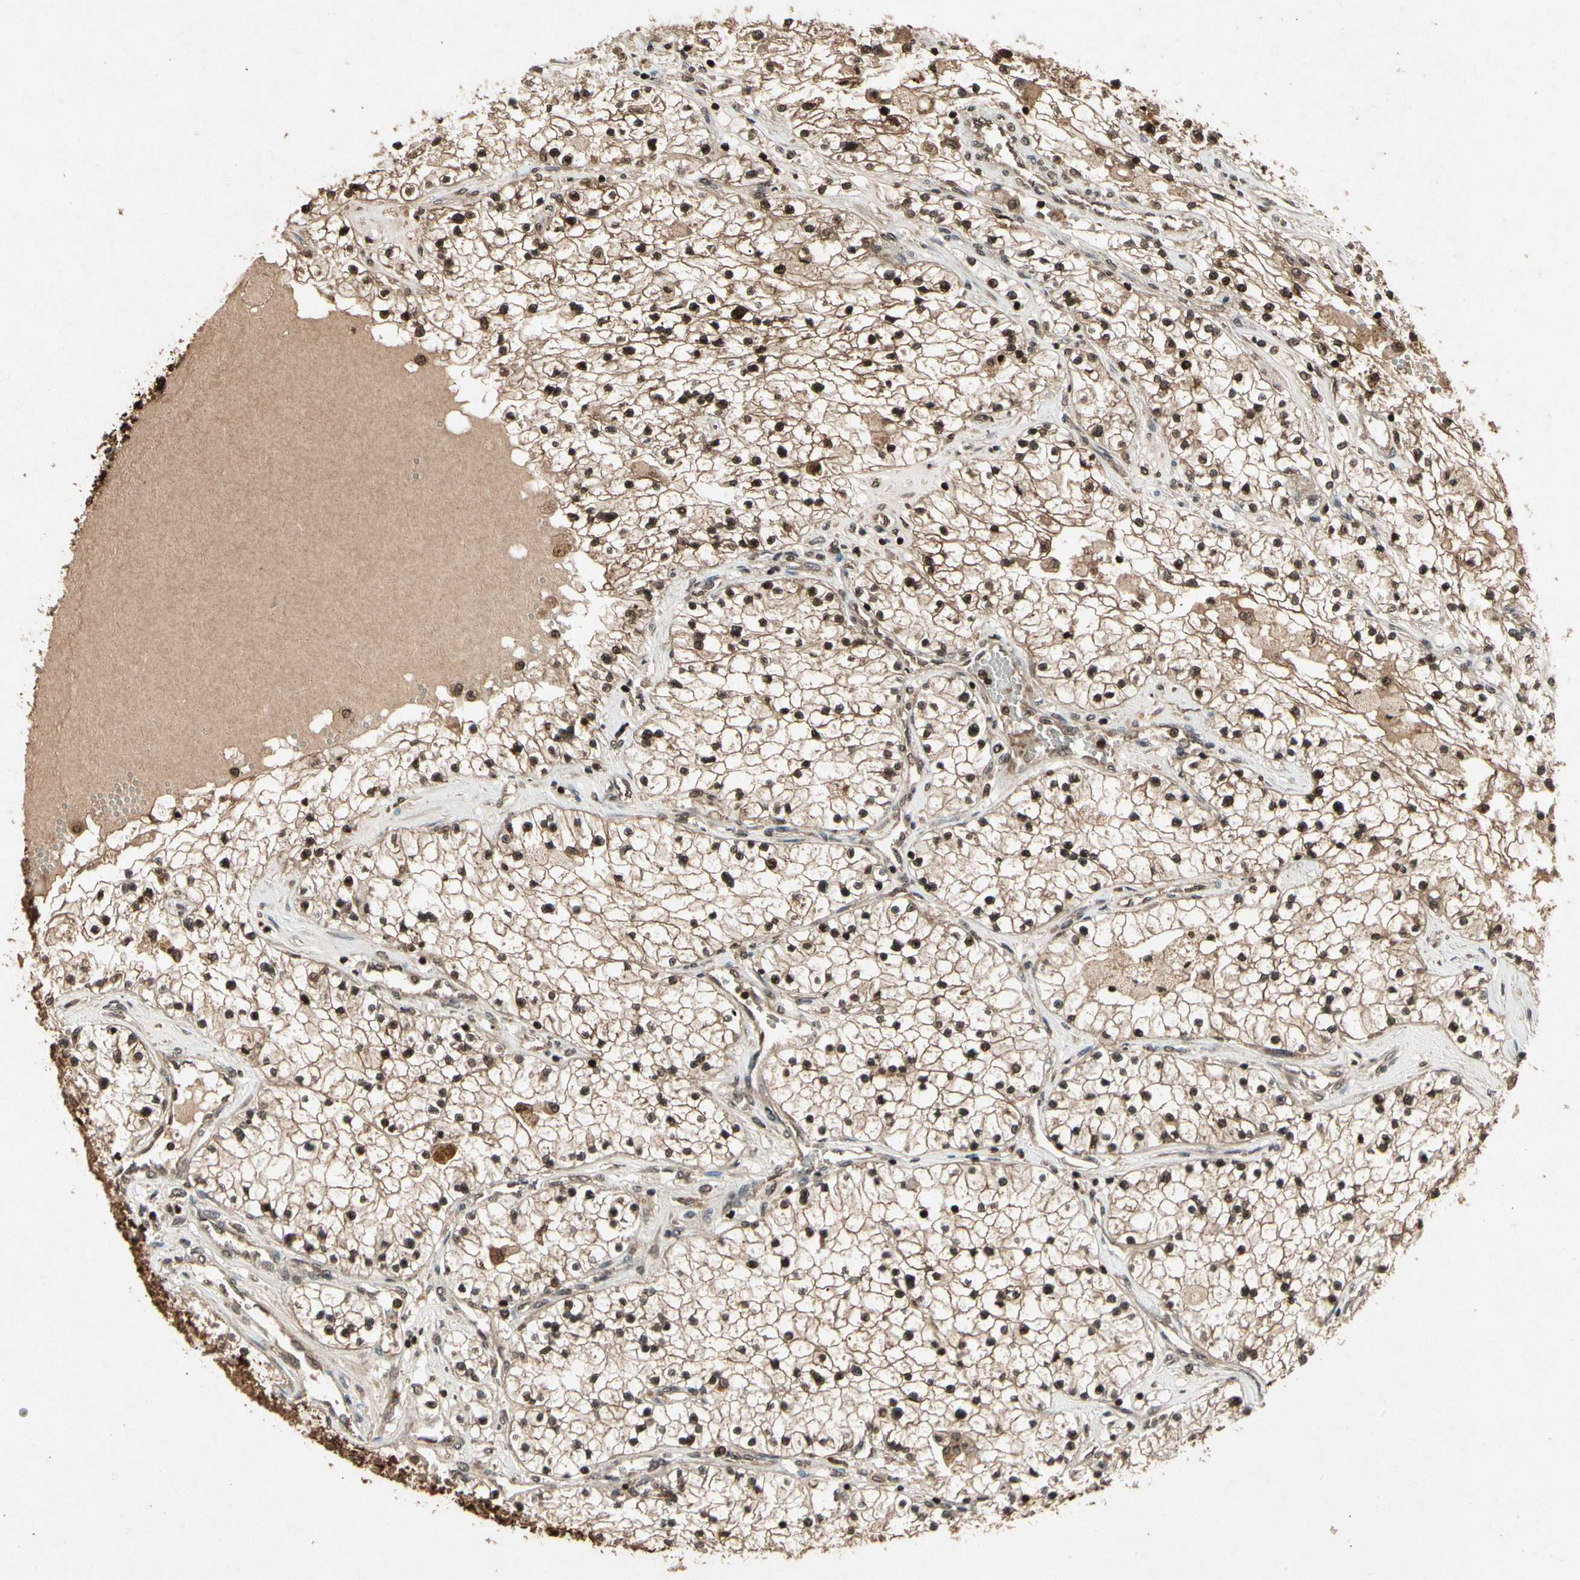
{"staining": {"intensity": "moderate", "quantity": ">75%", "location": "cytoplasmic/membranous,nuclear"}, "tissue": "renal cancer", "cell_type": "Tumor cells", "image_type": "cancer", "snomed": [{"axis": "morphology", "description": "Adenocarcinoma, NOS"}, {"axis": "topography", "description": "Kidney"}], "caption": "The histopathology image reveals immunohistochemical staining of adenocarcinoma (renal). There is moderate cytoplasmic/membranous and nuclear positivity is present in about >75% of tumor cells.", "gene": "GLRX", "patient": {"sex": "male", "age": 68}}